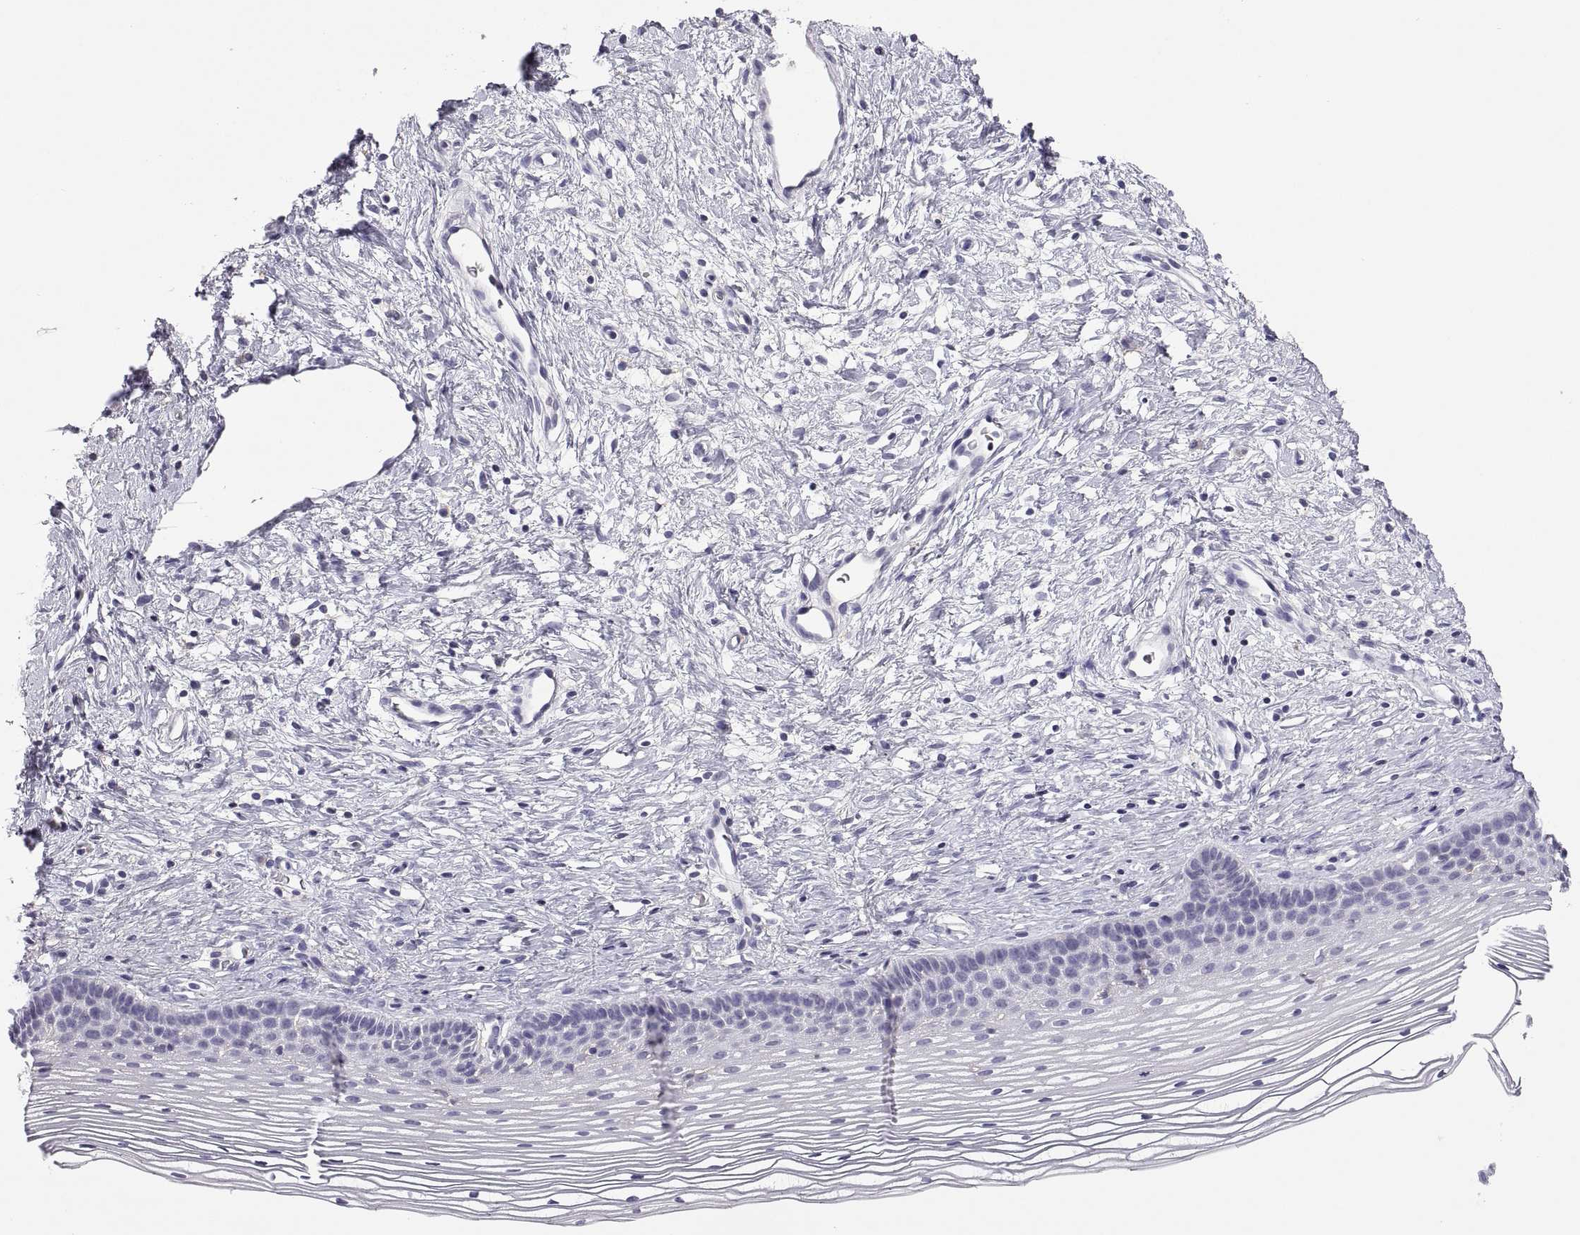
{"staining": {"intensity": "negative", "quantity": "none", "location": "none"}, "tissue": "cervix", "cell_type": "Glandular cells", "image_type": "normal", "snomed": [{"axis": "morphology", "description": "Normal tissue, NOS"}, {"axis": "topography", "description": "Cervix"}], "caption": "High power microscopy photomicrograph of an IHC histopathology image of unremarkable cervix, revealing no significant expression in glandular cells. The staining is performed using DAB brown chromogen with nuclei counter-stained in using hematoxylin.", "gene": "RGS19", "patient": {"sex": "female", "age": 39}}